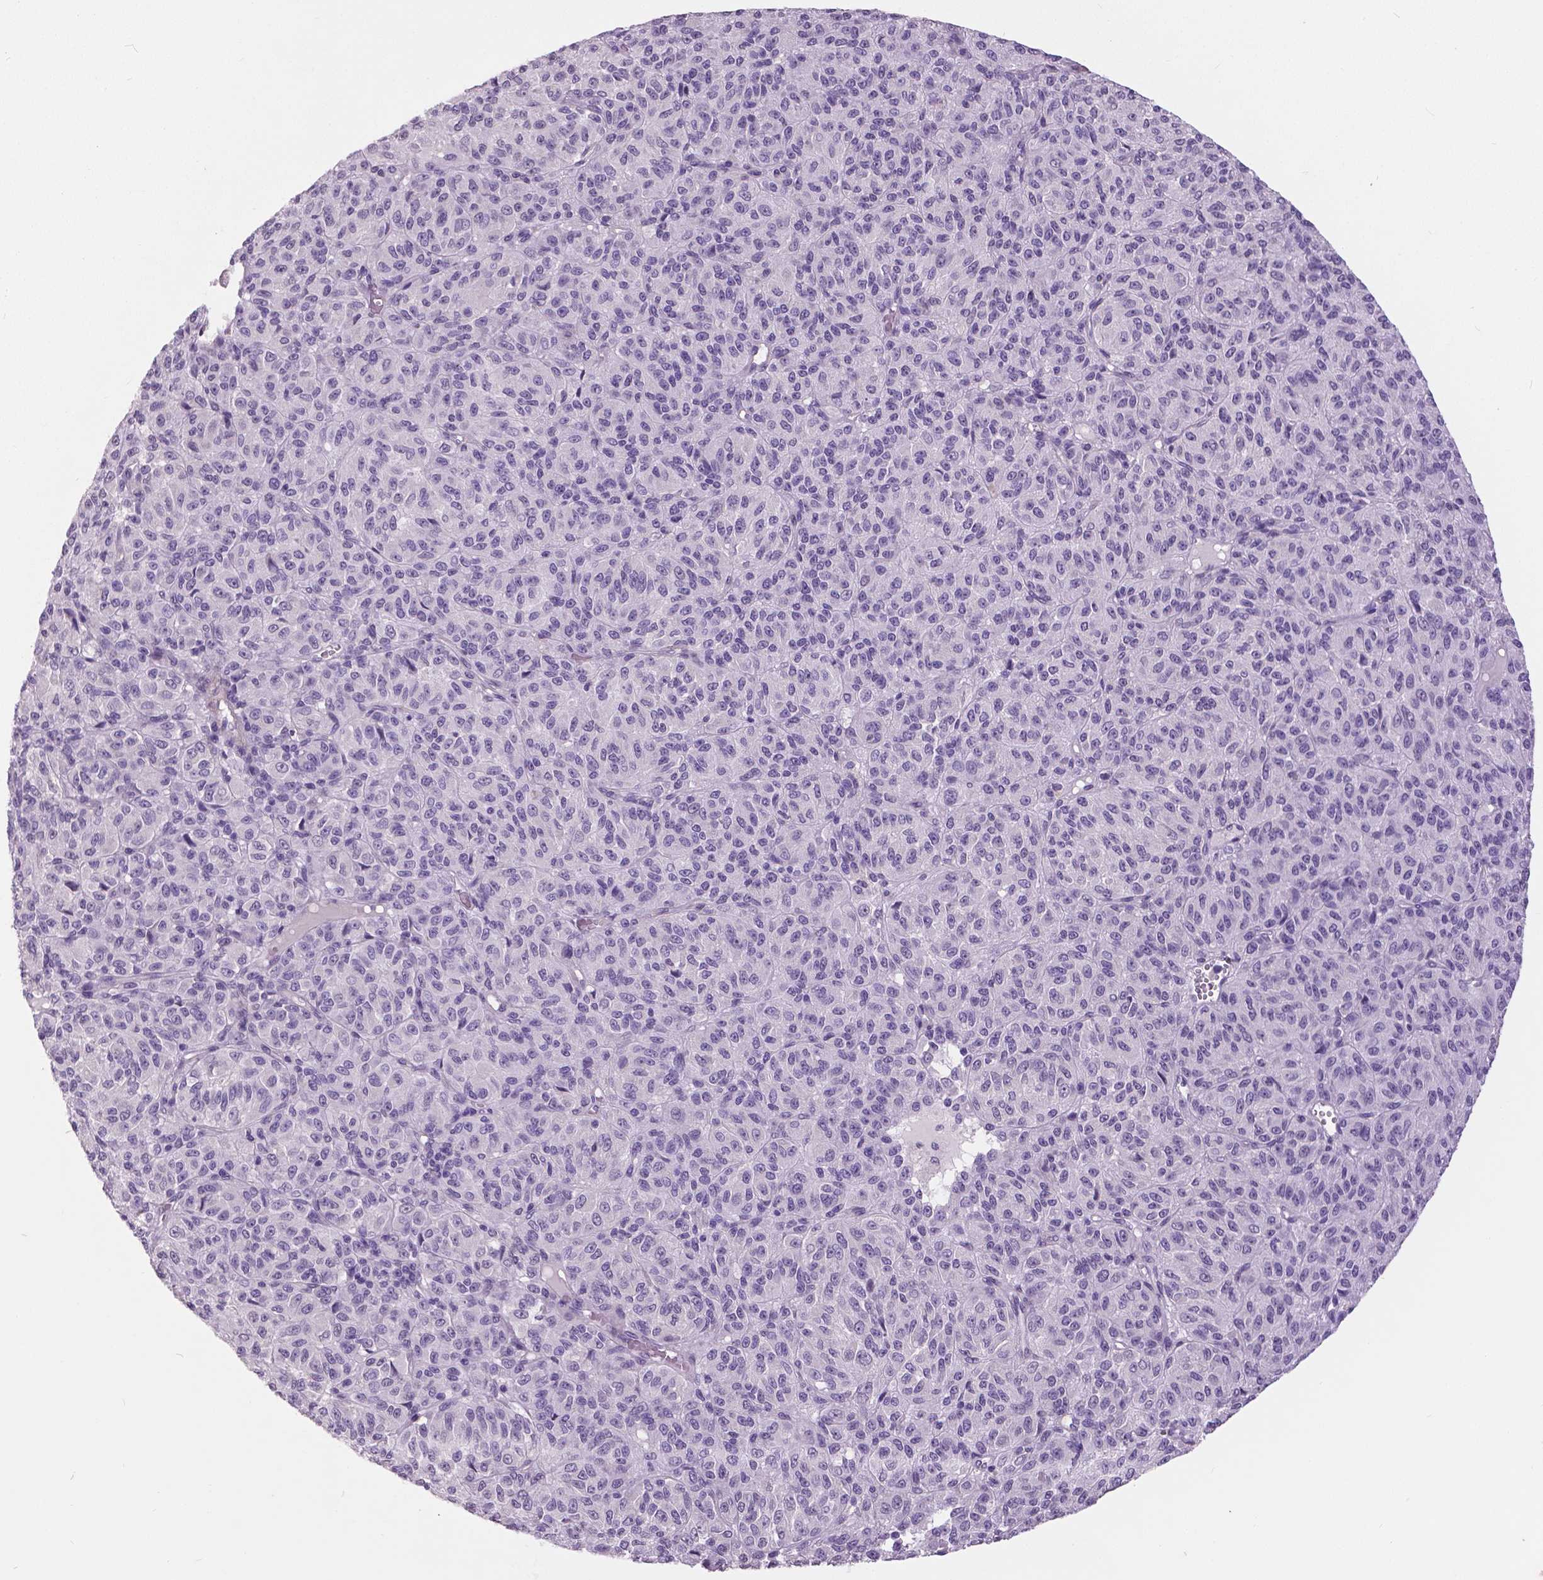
{"staining": {"intensity": "negative", "quantity": "none", "location": "none"}, "tissue": "melanoma", "cell_type": "Tumor cells", "image_type": "cancer", "snomed": [{"axis": "morphology", "description": "Malignant melanoma, Metastatic site"}, {"axis": "topography", "description": "Brain"}], "caption": "Human melanoma stained for a protein using immunohistochemistry (IHC) shows no staining in tumor cells.", "gene": "GRIN2A", "patient": {"sex": "female", "age": 56}}